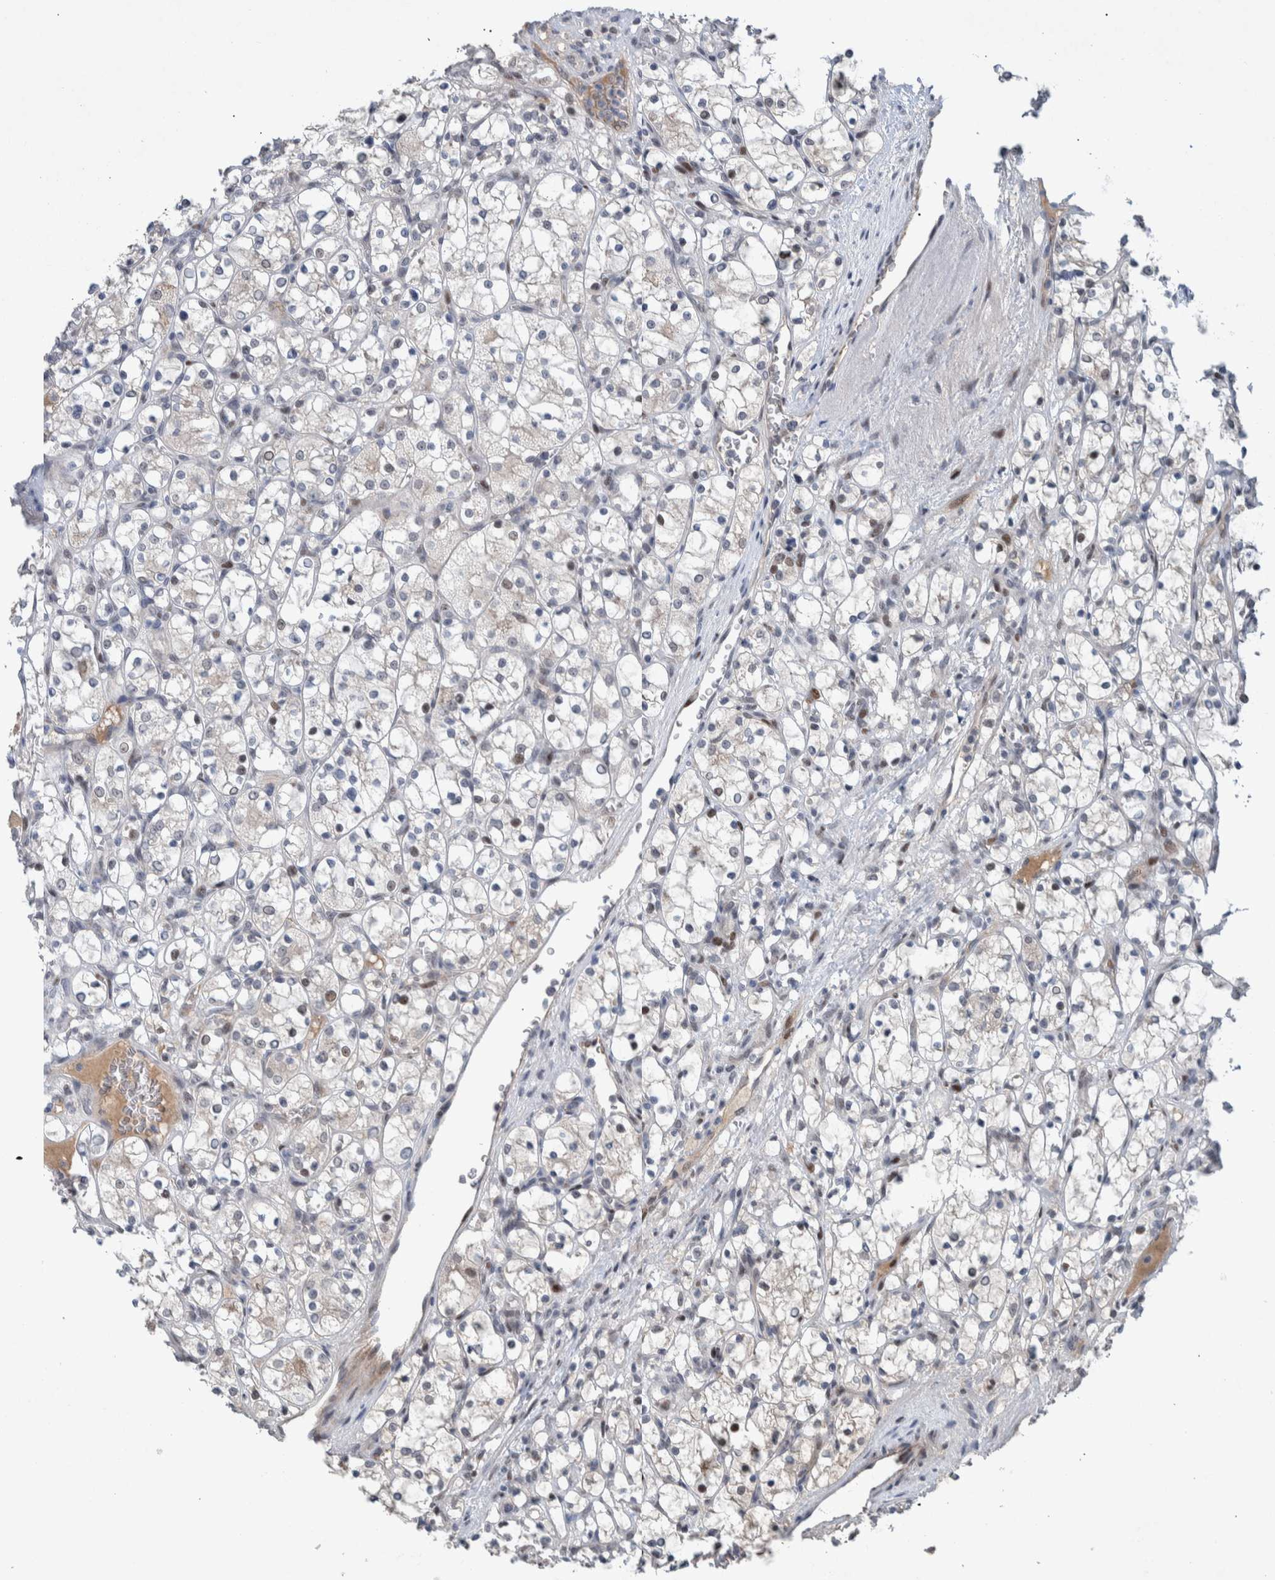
{"staining": {"intensity": "weak", "quantity": "<25%", "location": "cytoplasmic/membranous"}, "tissue": "renal cancer", "cell_type": "Tumor cells", "image_type": "cancer", "snomed": [{"axis": "morphology", "description": "Adenocarcinoma, NOS"}, {"axis": "topography", "description": "Kidney"}], "caption": "IHC image of human renal cancer stained for a protein (brown), which displays no expression in tumor cells.", "gene": "ESRP1", "patient": {"sex": "female", "age": 69}}